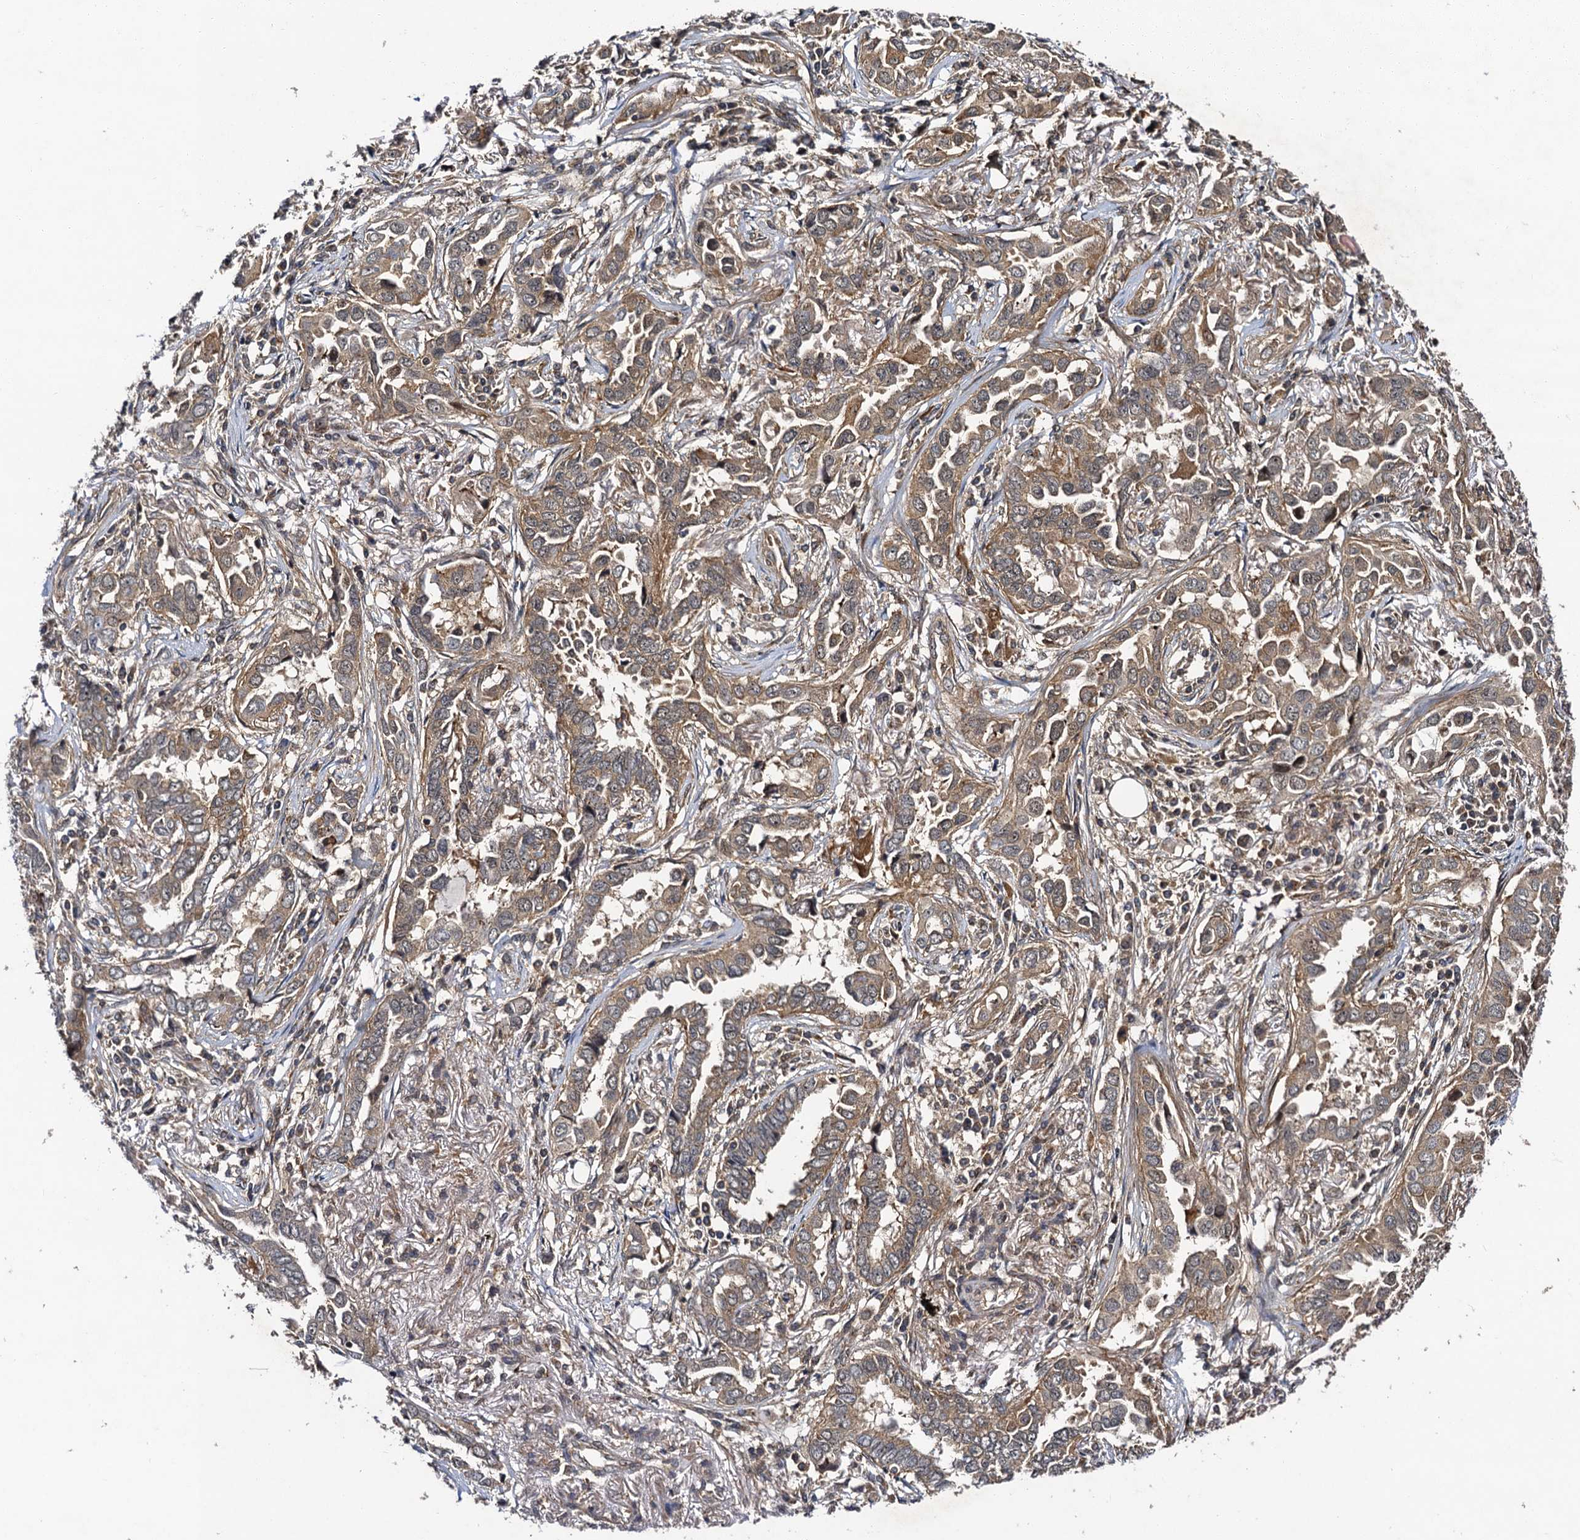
{"staining": {"intensity": "moderate", "quantity": ">75%", "location": "cytoplasmic/membranous"}, "tissue": "lung cancer", "cell_type": "Tumor cells", "image_type": "cancer", "snomed": [{"axis": "morphology", "description": "Adenocarcinoma, NOS"}, {"axis": "topography", "description": "Lung"}], "caption": "Moderate cytoplasmic/membranous protein expression is identified in approximately >75% of tumor cells in lung cancer (adenocarcinoma). (Stains: DAB (3,3'-diaminobenzidine) in brown, nuclei in blue, Microscopy: brightfield microscopy at high magnification).", "gene": "KXD1", "patient": {"sex": "female", "age": 76}}